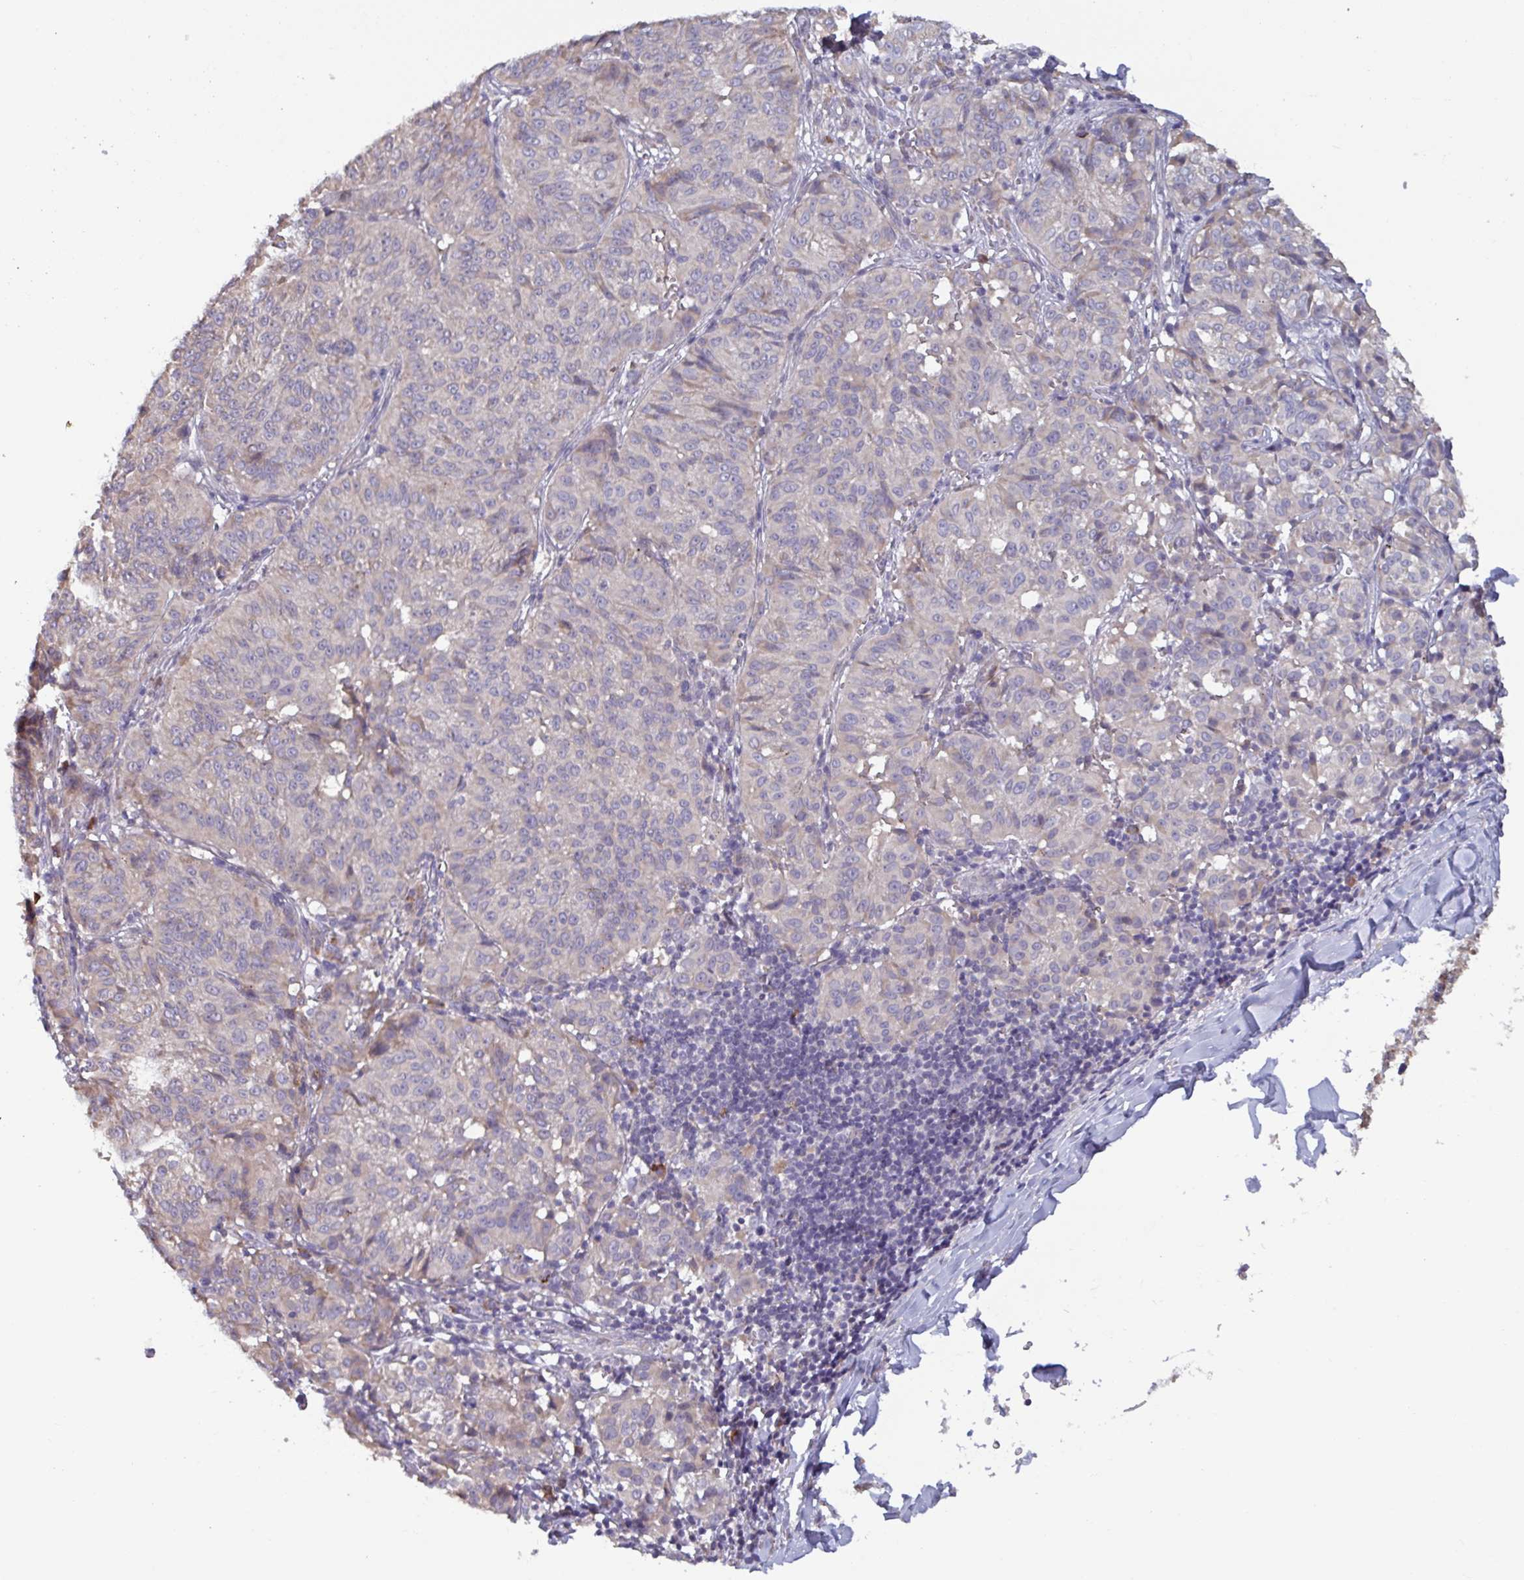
{"staining": {"intensity": "negative", "quantity": "none", "location": "none"}, "tissue": "melanoma", "cell_type": "Tumor cells", "image_type": "cancer", "snomed": [{"axis": "morphology", "description": "Malignant melanoma, NOS"}, {"axis": "topography", "description": "Skin"}], "caption": "Immunohistochemistry (IHC) photomicrograph of neoplastic tissue: melanoma stained with DAB exhibits no significant protein expression in tumor cells.", "gene": "CD1E", "patient": {"sex": "female", "age": 72}}